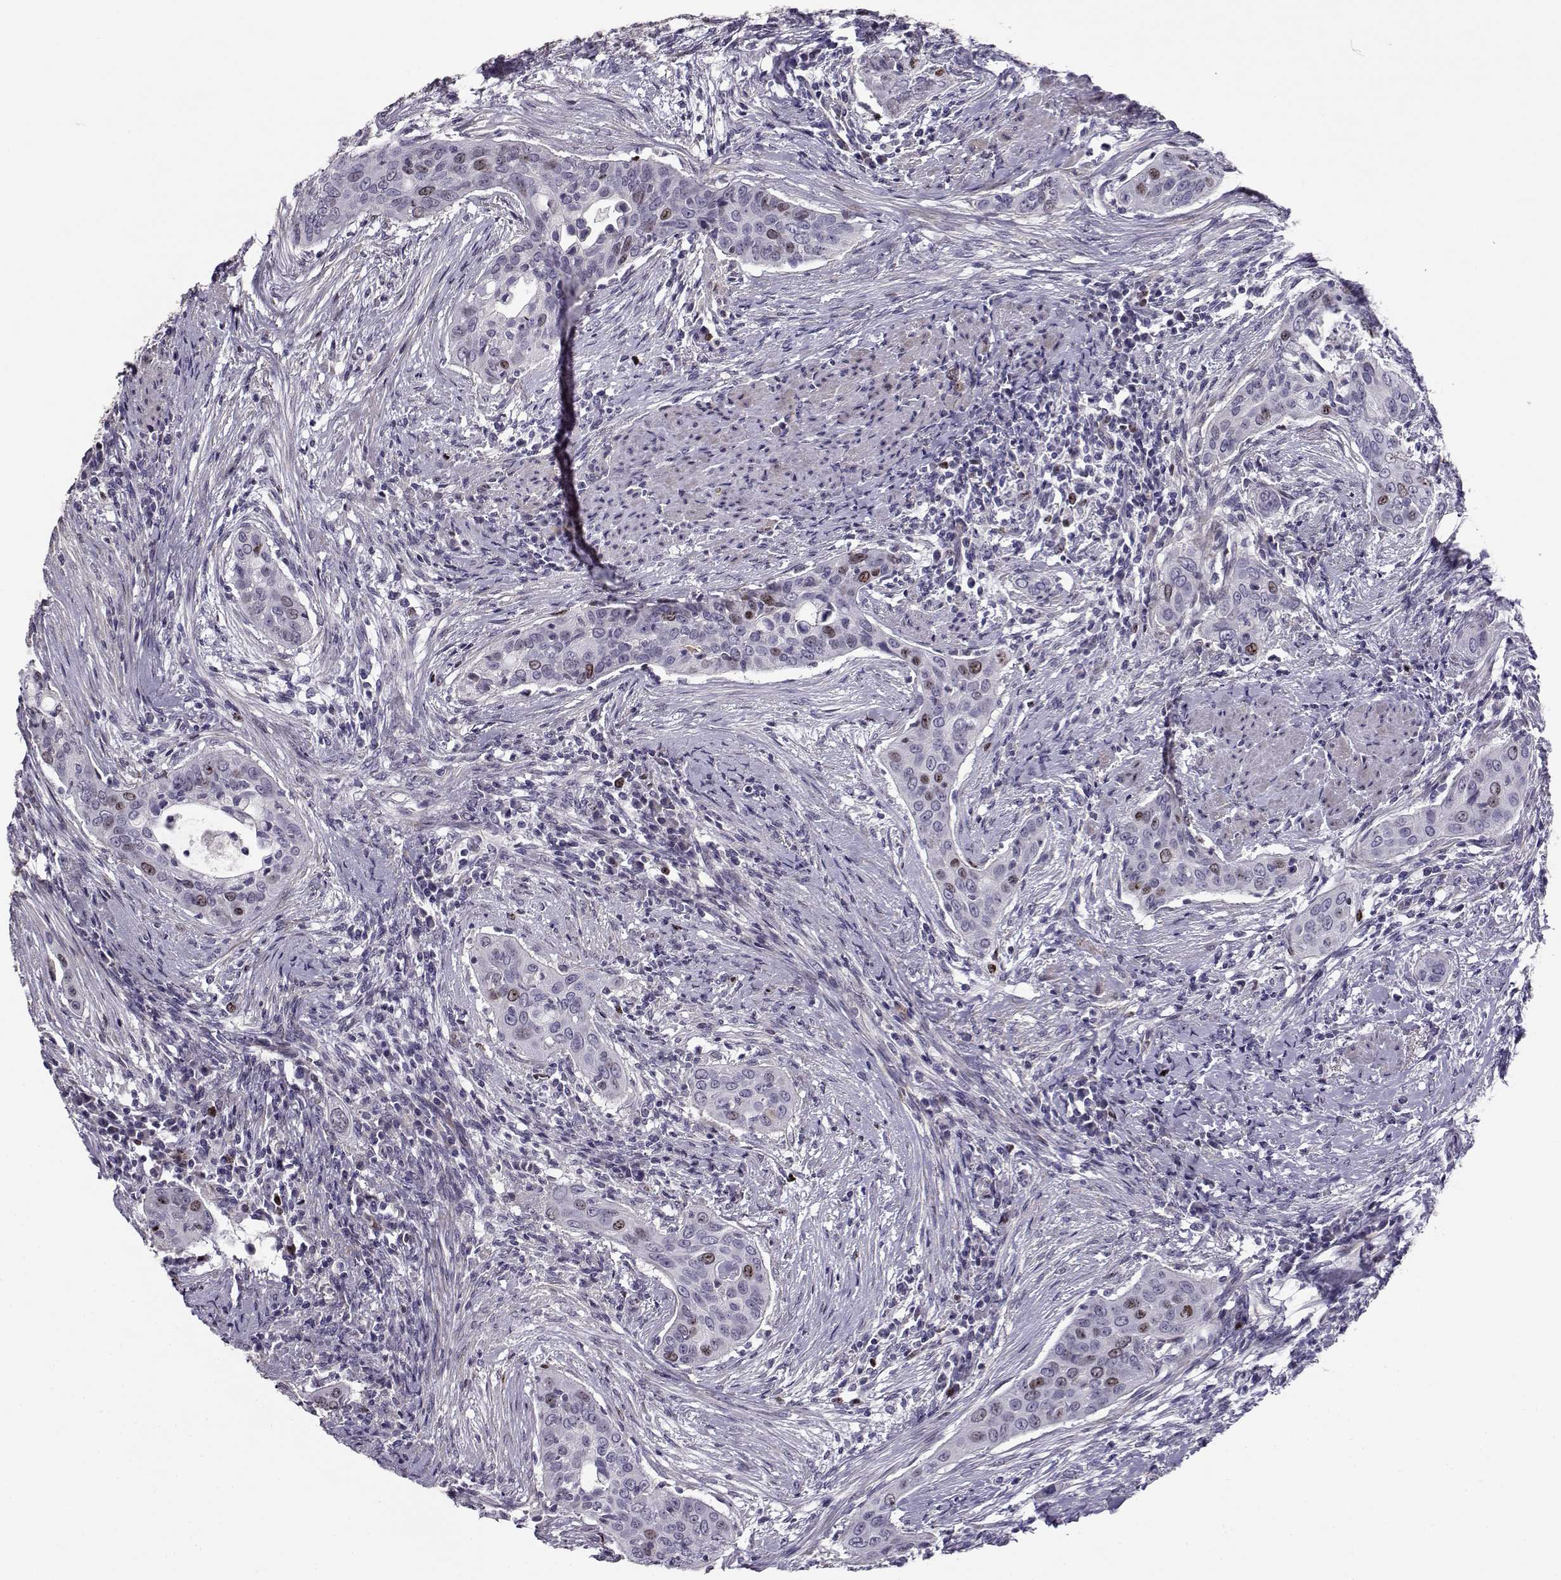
{"staining": {"intensity": "moderate", "quantity": "<25%", "location": "nuclear"}, "tissue": "urothelial cancer", "cell_type": "Tumor cells", "image_type": "cancer", "snomed": [{"axis": "morphology", "description": "Urothelial carcinoma, High grade"}, {"axis": "topography", "description": "Urinary bladder"}], "caption": "Immunohistochemistry (IHC) image of neoplastic tissue: urothelial cancer stained using immunohistochemistry (IHC) reveals low levels of moderate protein expression localized specifically in the nuclear of tumor cells, appearing as a nuclear brown color.", "gene": "NPW", "patient": {"sex": "male", "age": 82}}